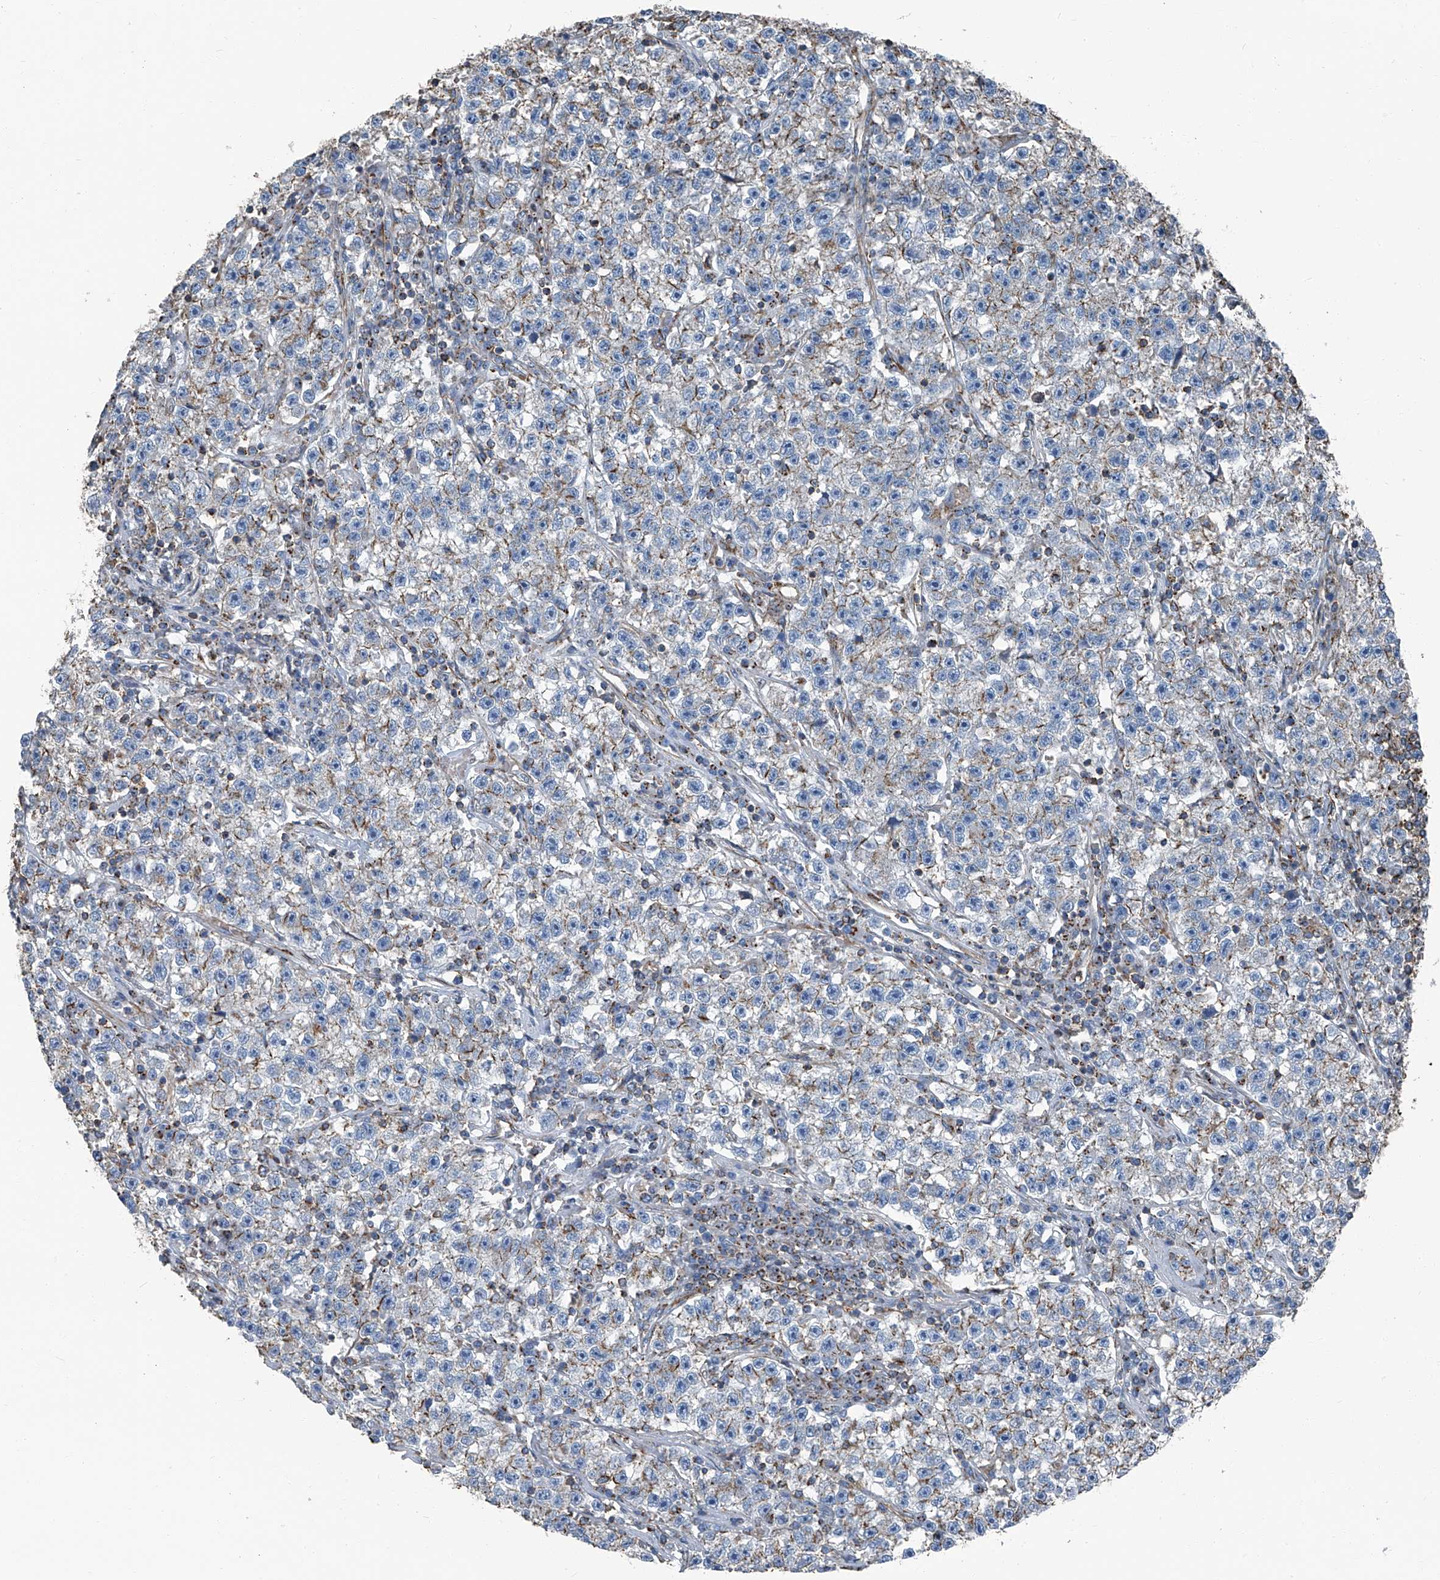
{"staining": {"intensity": "moderate", "quantity": "25%-75%", "location": "cytoplasmic/membranous"}, "tissue": "testis cancer", "cell_type": "Tumor cells", "image_type": "cancer", "snomed": [{"axis": "morphology", "description": "Seminoma, NOS"}, {"axis": "topography", "description": "Testis"}], "caption": "Immunohistochemical staining of human testis seminoma reveals medium levels of moderate cytoplasmic/membranous protein positivity in about 25%-75% of tumor cells.", "gene": "SEPTIN7", "patient": {"sex": "male", "age": 22}}